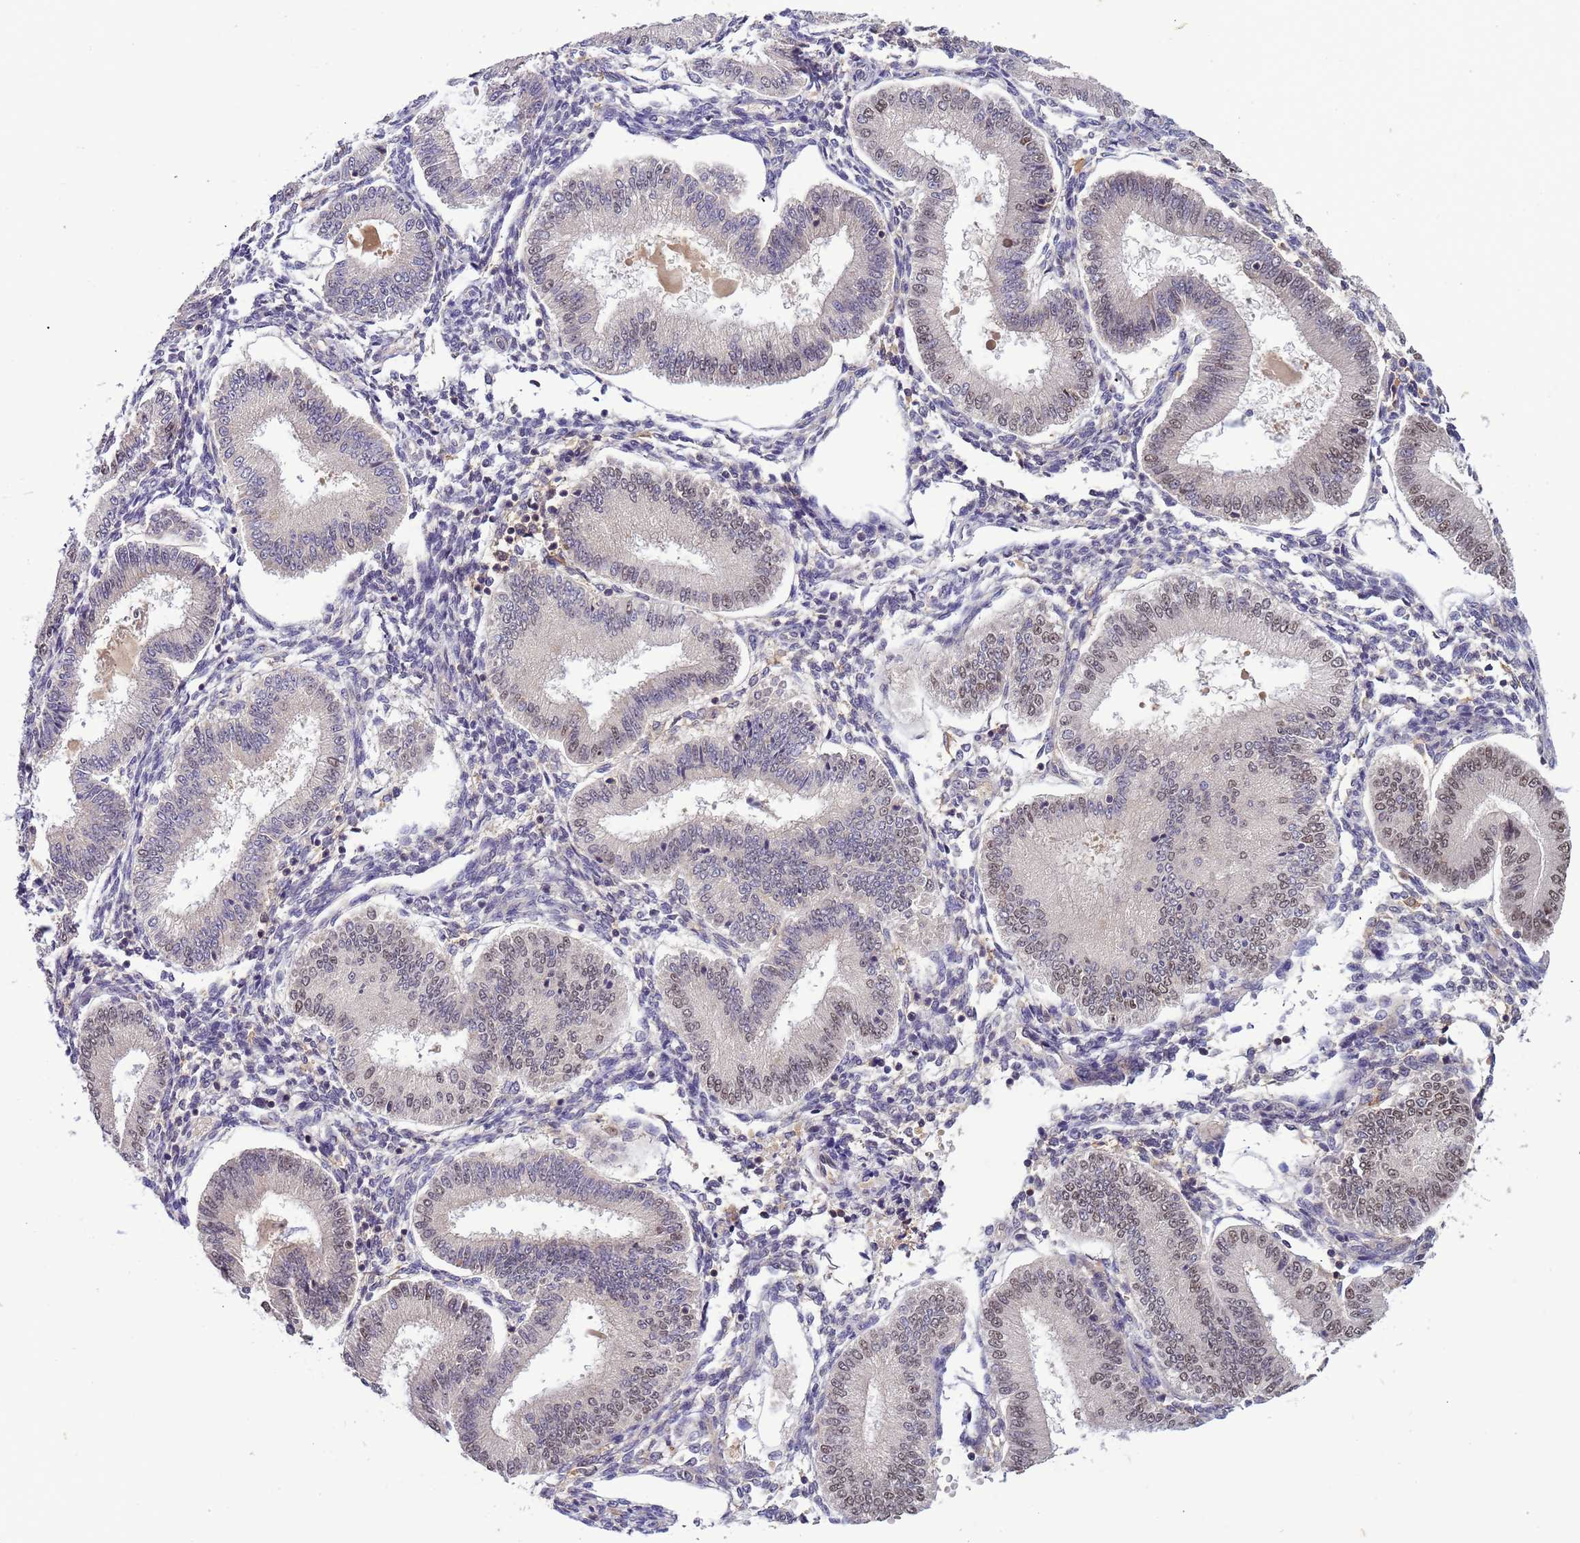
{"staining": {"intensity": "negative", "quantity": "none", "location": "none"}, "tissue": "endometrium", "cell_type": "Cells in endometrial stroma", "image_type": "normal", "snomed": [{"axis": "morphology", "description": "Normal tissue, NOS"}, {"axis": "topography", "description": "Endometrium"}], "caption": "Endometrium was stained to show a protein in brown. There is no significant positivity in cells in endometrial stroma.", "gene": "CD53", "patient": {"sex": "female", "age": 39}}